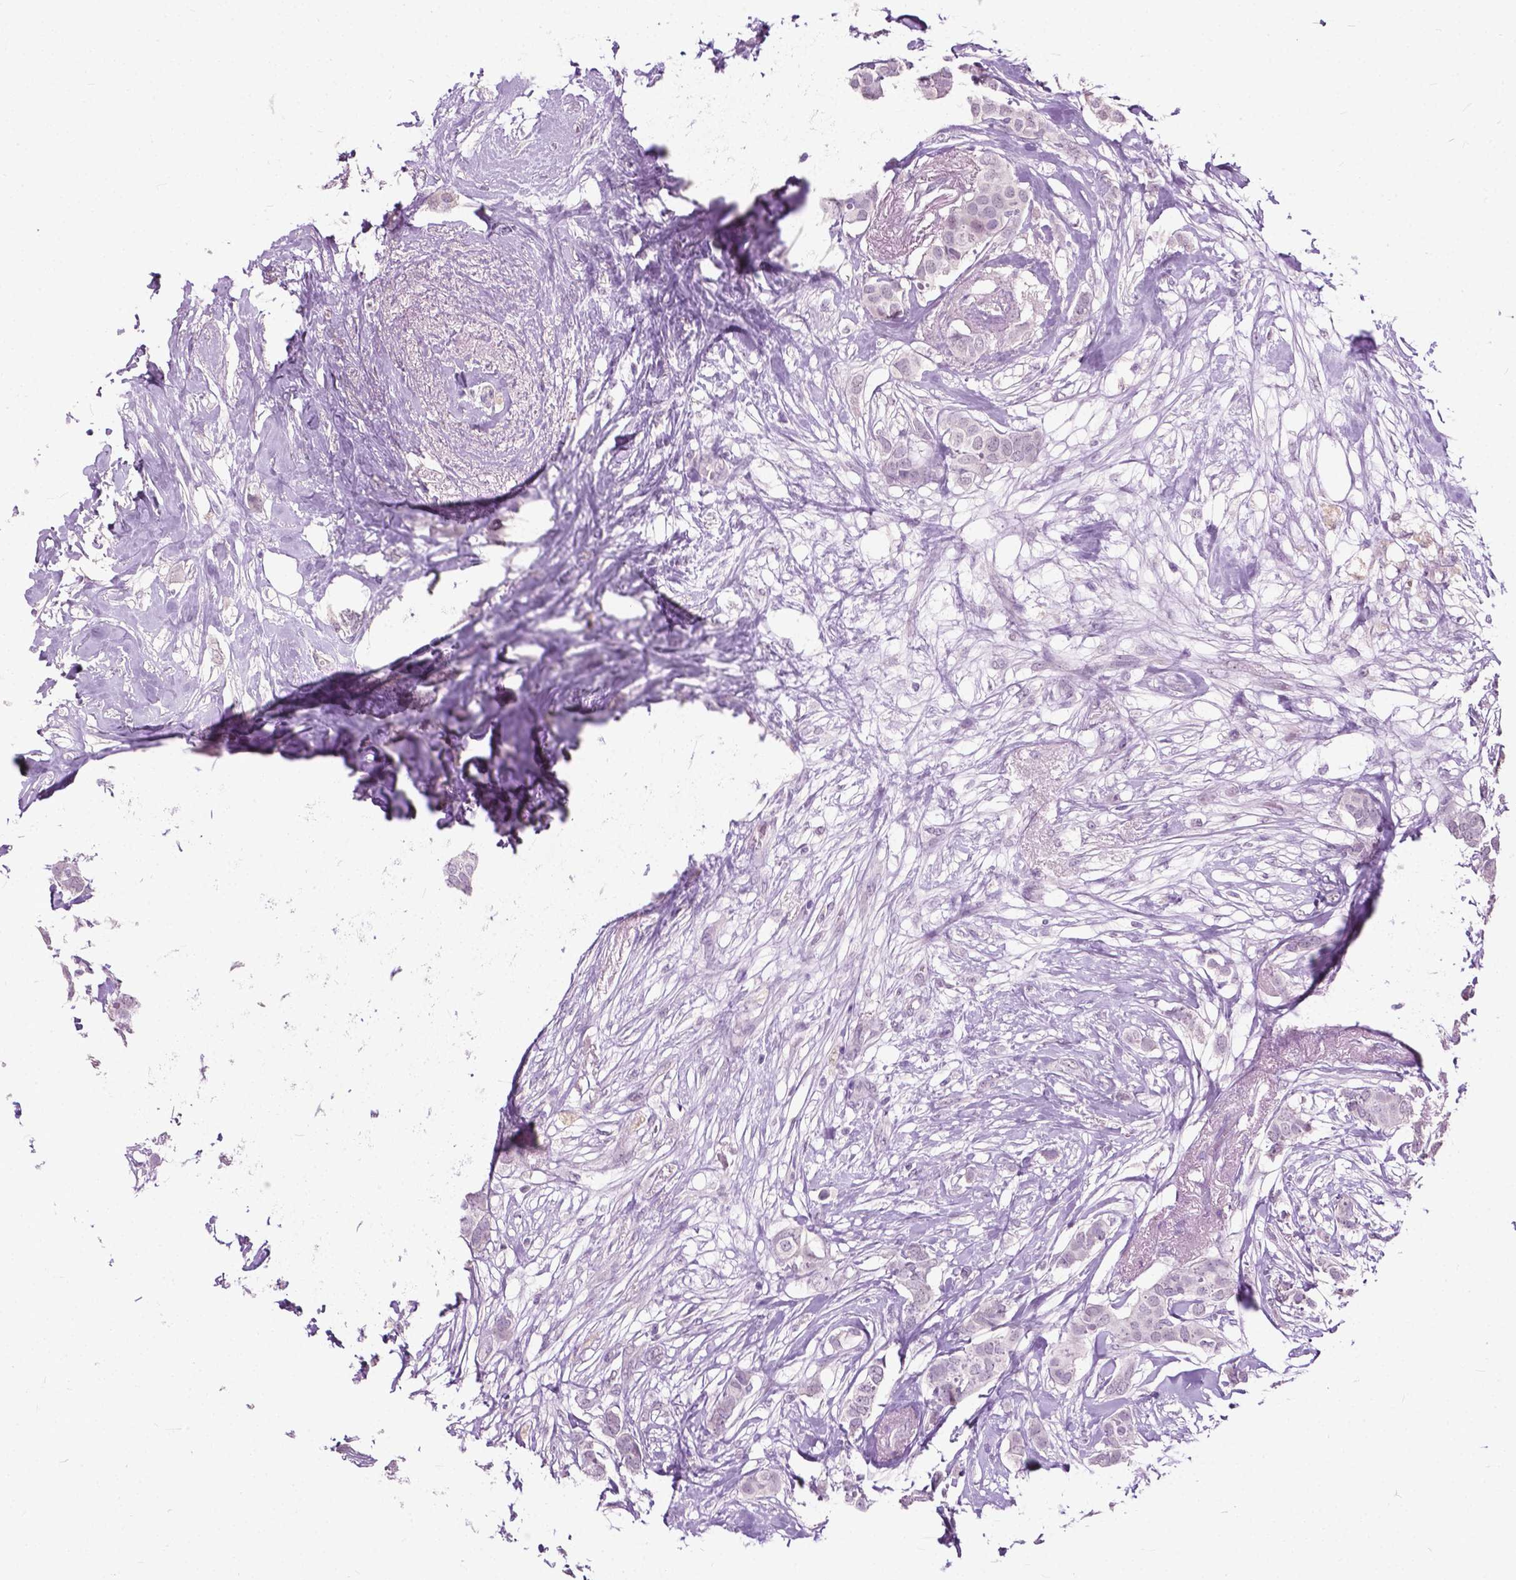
{"staining": {"intensity": "negative", "quantity": "none", "location": "none"}, "tissue": "breast cancer", "cell_type": "Tumor cells", "image_type": "cancer", "snomed": [{"axis": "morphology", "description": "Duct carcinoma"}, {"axis": "topography", "description": "Breast"}], "caption": "Tumor cells are negative for protein expression in human breast cancer.", "gene": "GPR37L1", "patient": {"sex": "female", "age": 62}}